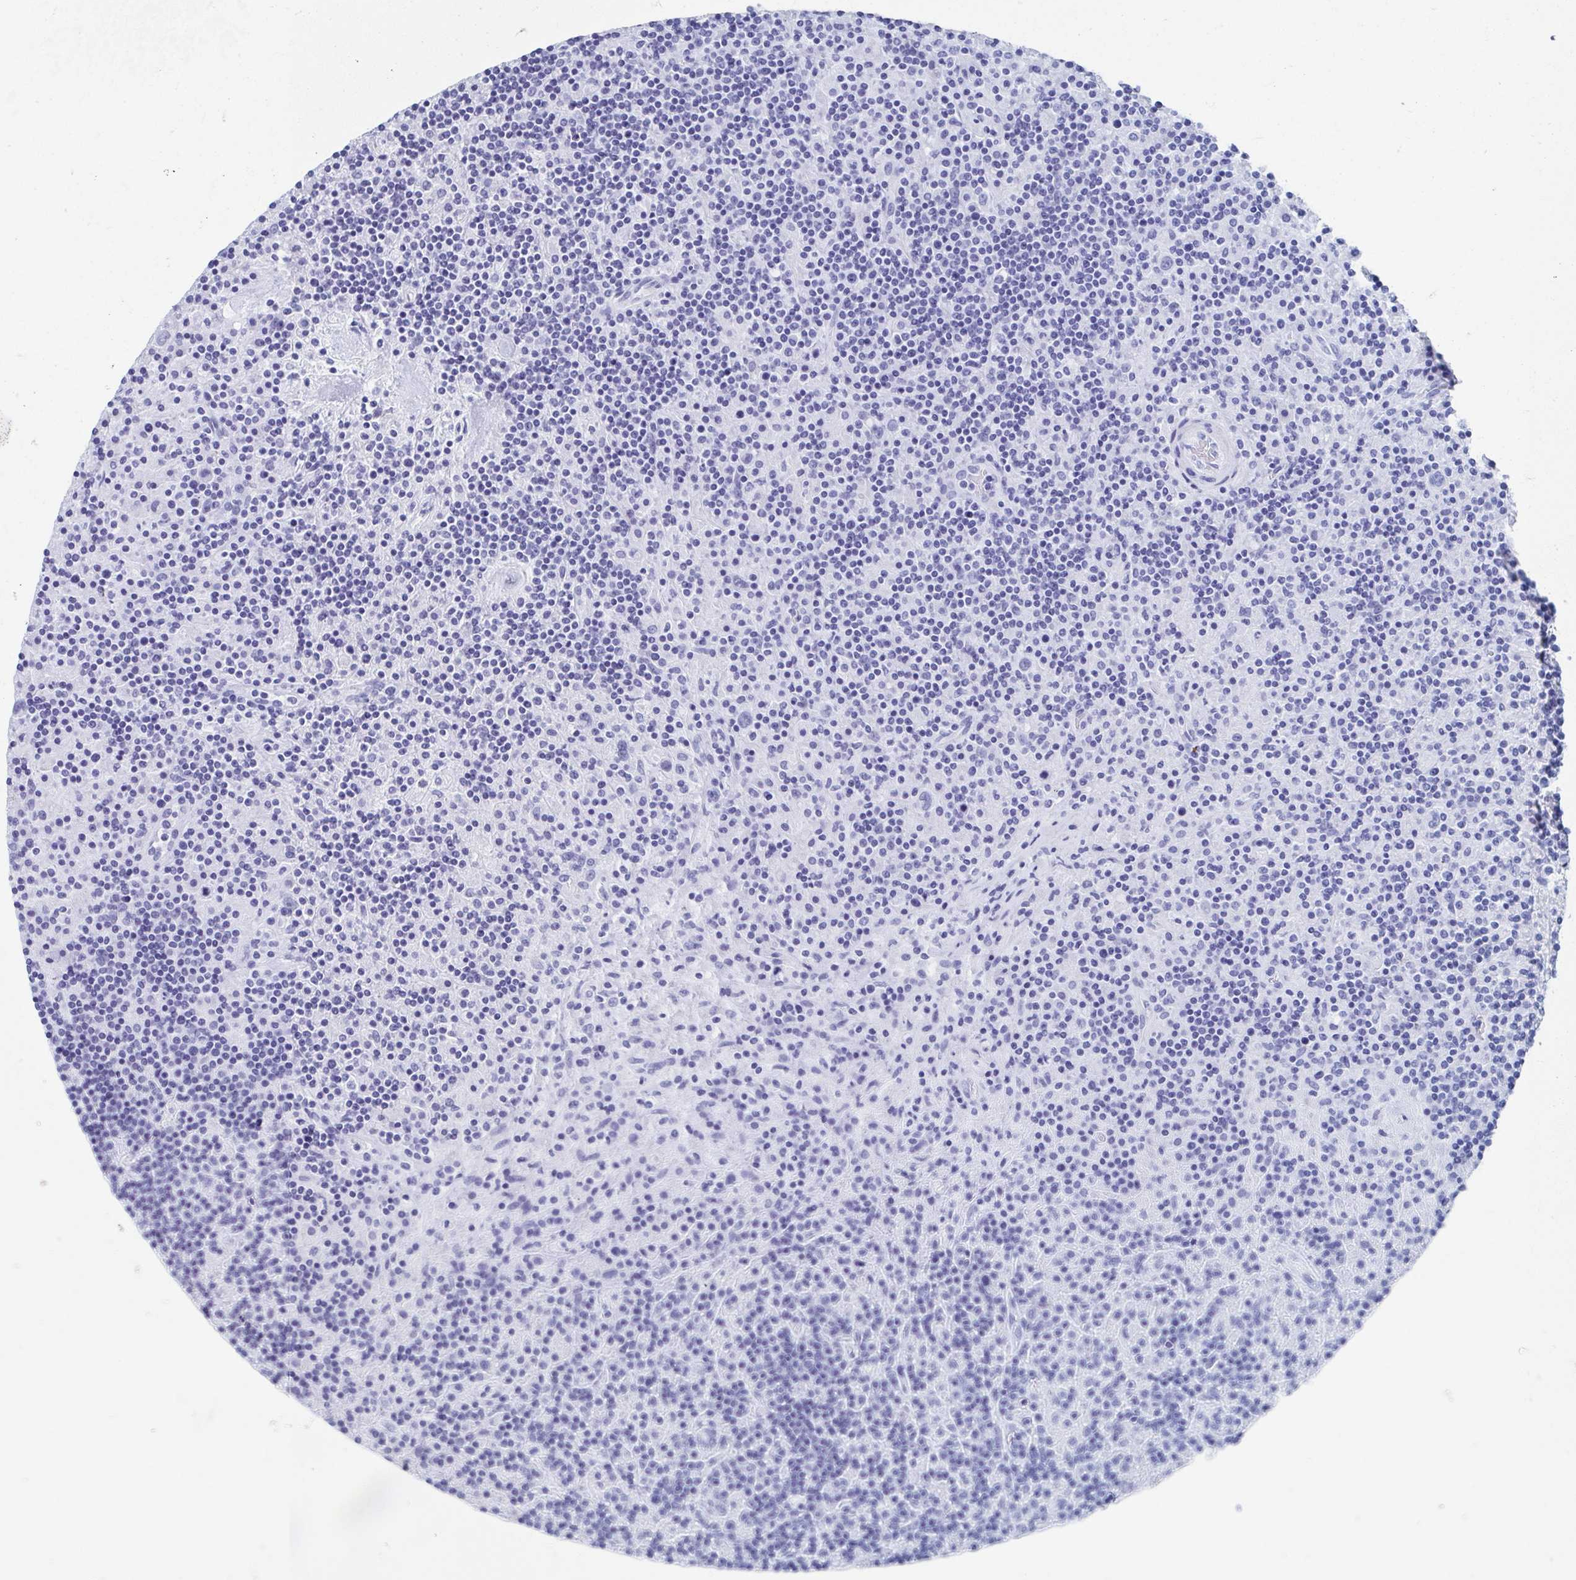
{"staining": {"intensity": "negative", "quantity": "none", "location": "none"}, "tissue": "lymphoma", "cell_type": "Tumor cells", "image_type": "cancer", "snomed": [{"axis": "morphology", "description": "Hodgkin's disease, NOS"}, {"axis": "topography", "description": "Lymph node"}], "caption": "The photomicrograph demonstrates no staining of tumor cells in Hodgkin's disease.", "gene": "HDGFL1", "patient": {"sex": "male", "age": 70}}